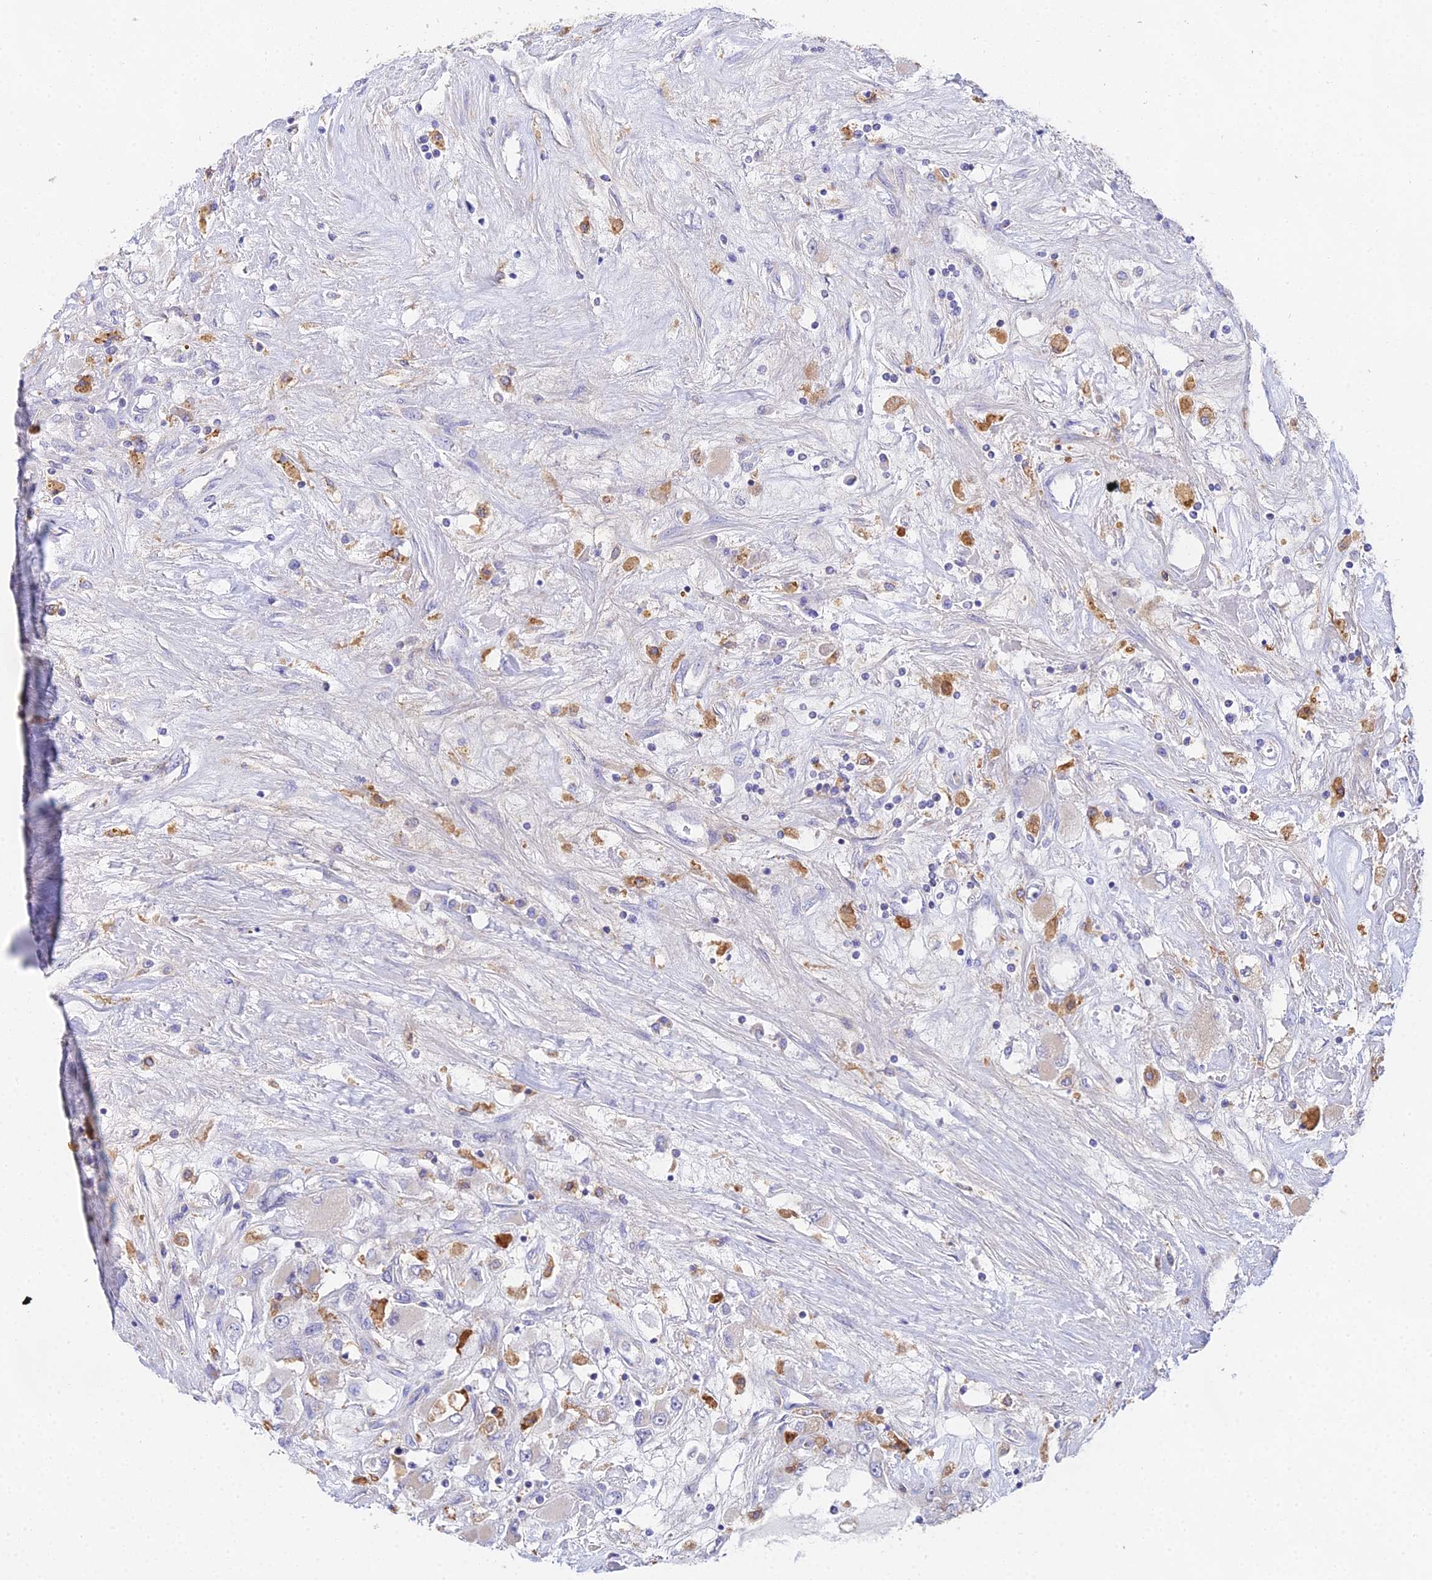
{"staining": {"intensity": "negative", "quantity": "none", "location": "none"}, "tissue": "renal cancer", "cell_type": "Tumor cells", "image_type": "cancer", "snomed": [{"axis": "morphology", "description": "Adenocarcinoma, NOS"}, {"axis": "topography", "description": "Kidney"}], "caption": "Adenocarcinoma (renal) was stained to show a protein in brown. There is no significant expression in tumor cells.", "gene": "PPP2R2C", "patient": {"sex": "female", "age": 52}}